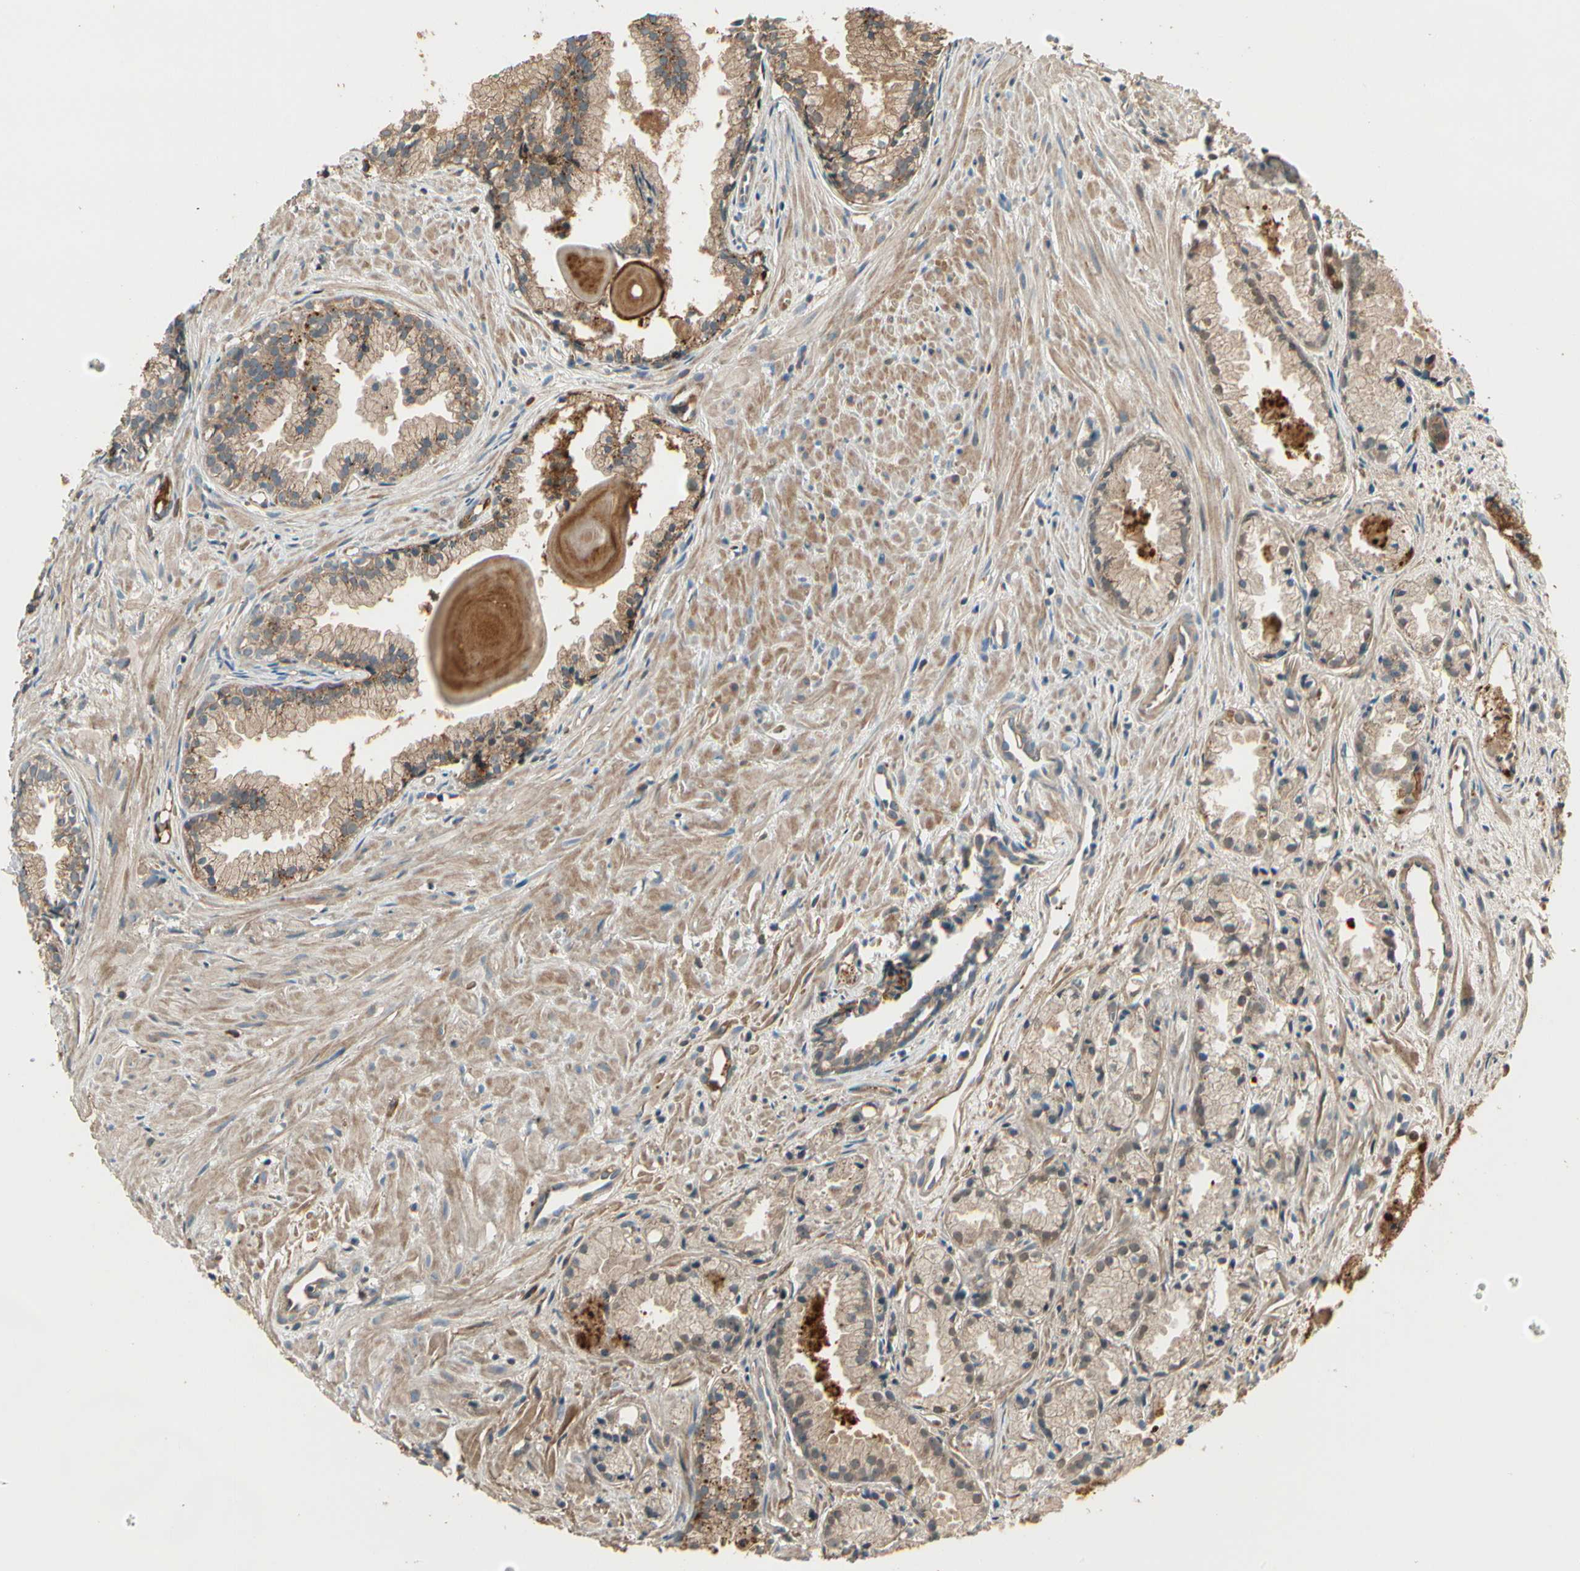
{"staining": {"intensity": "weak", "quantity": ">75%", "location": "cytoplasmic/membranous"}, "tissue": "prostate cancer", "cell_type": "Tumor cells", "image_type": "cancer", "snomed": [{"axis": "morphology", "description": "Adenocarcinoma, Low grade"}, {"axis": "topography", "description": "Prostate"}], "caption": "An image showing weak cytoplasmic/membranous positivity in approximately >75% of tumor cells in prostate cancer (adenocarcinoma (low-grade)), as visualized by brown immunohistochemical staining.", "gene": "STX11", "patient": {"sex": "male", "age": 72}}